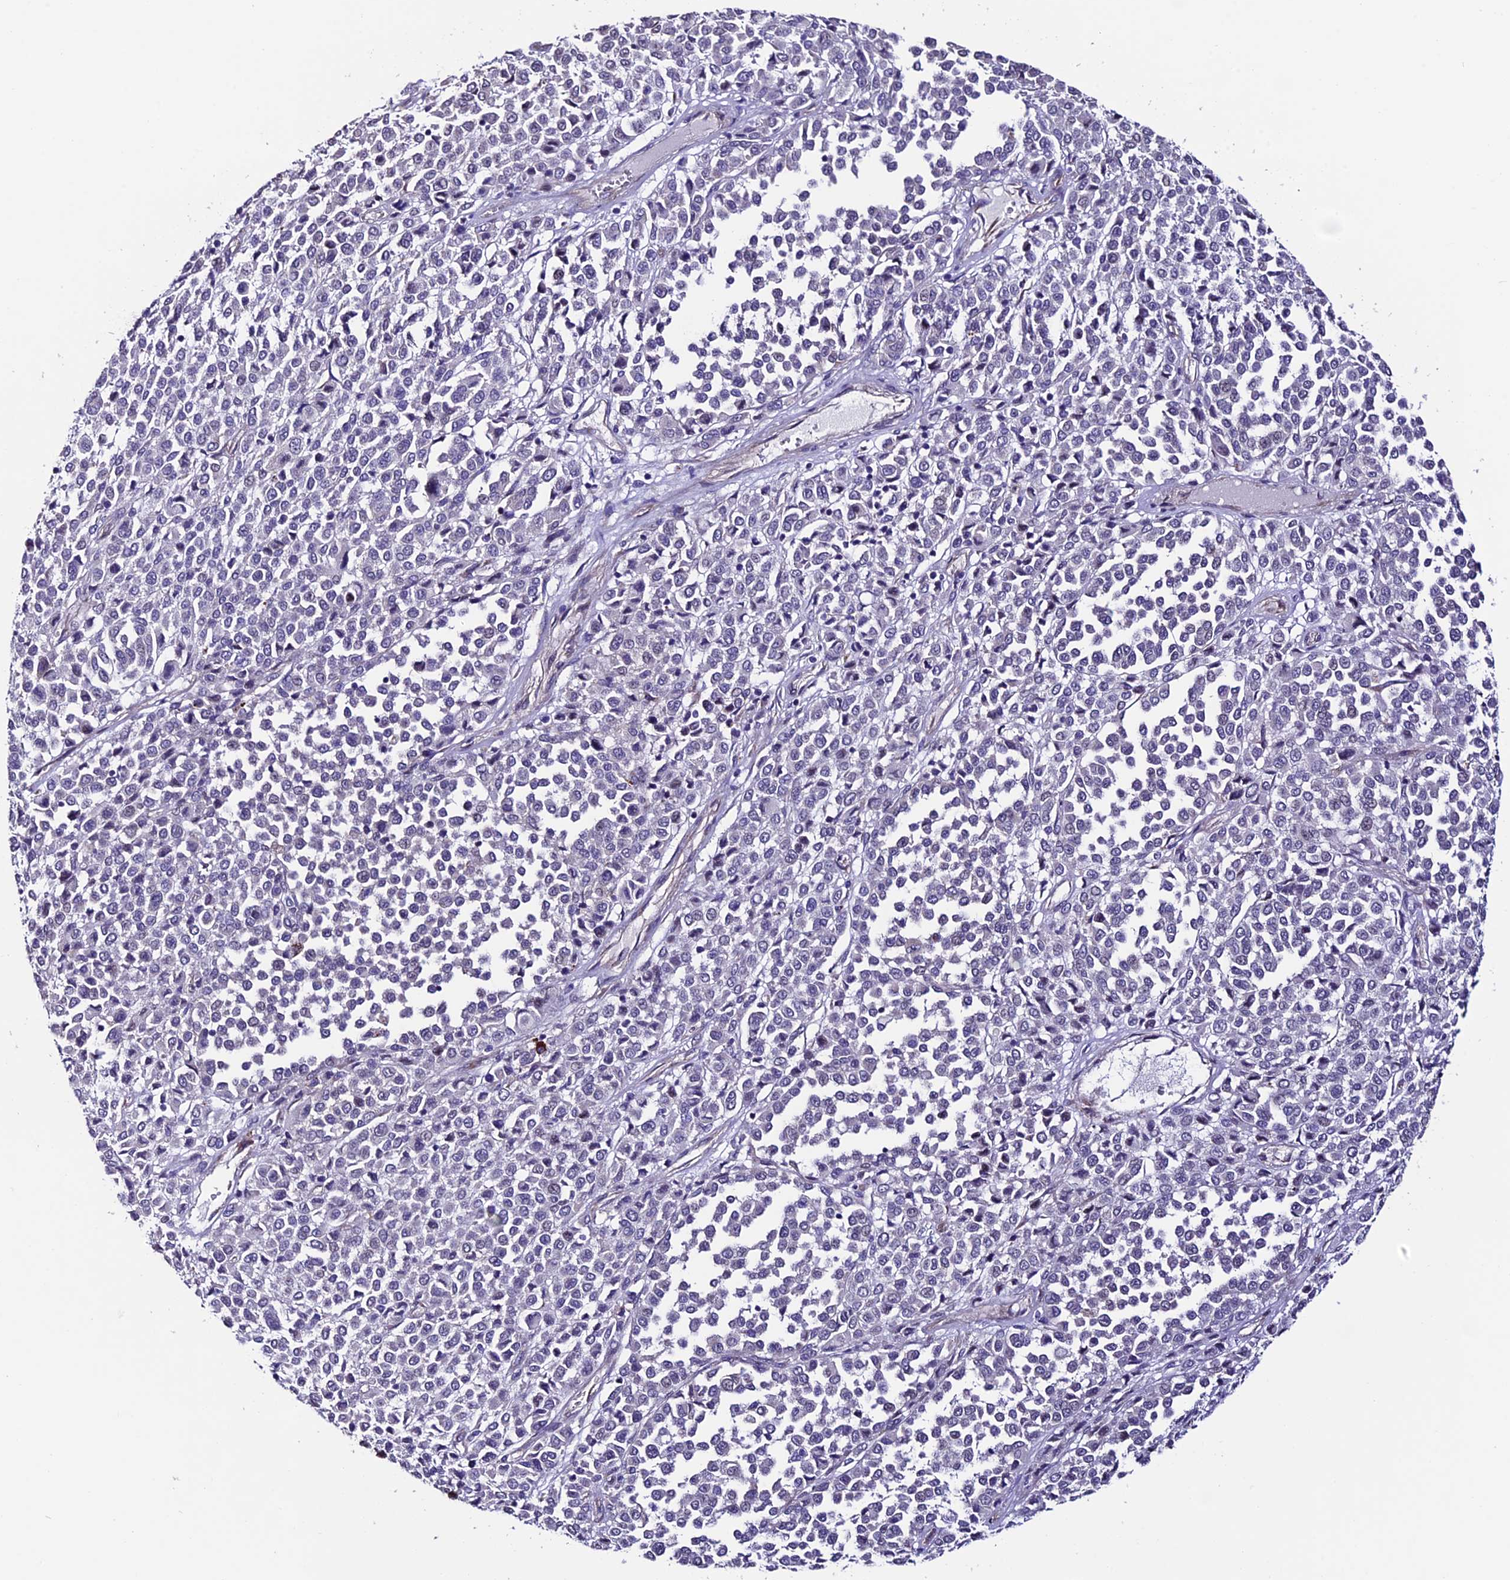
{"staining": {"intensity": "negative", "quantity": "none", "location": "none"}, "tissue": "melanoma", "cell_type": "Tumor cells", "image_type": "cancer", "snomed": [{"axis": "morphology", "description": "Malignant melanoma, Metastatic site"}, {"axis": "topography", "description": "Pancreas"}], "caption": "Tumor cells show no significant protein expression in melanoma. (Brightfield microscopy of DAB (3,3'-diaminobenzidine) immunohistochemistry at high magnification).", "gene": "TMEM171", "patient": {"sex": "female", "age": 30}}